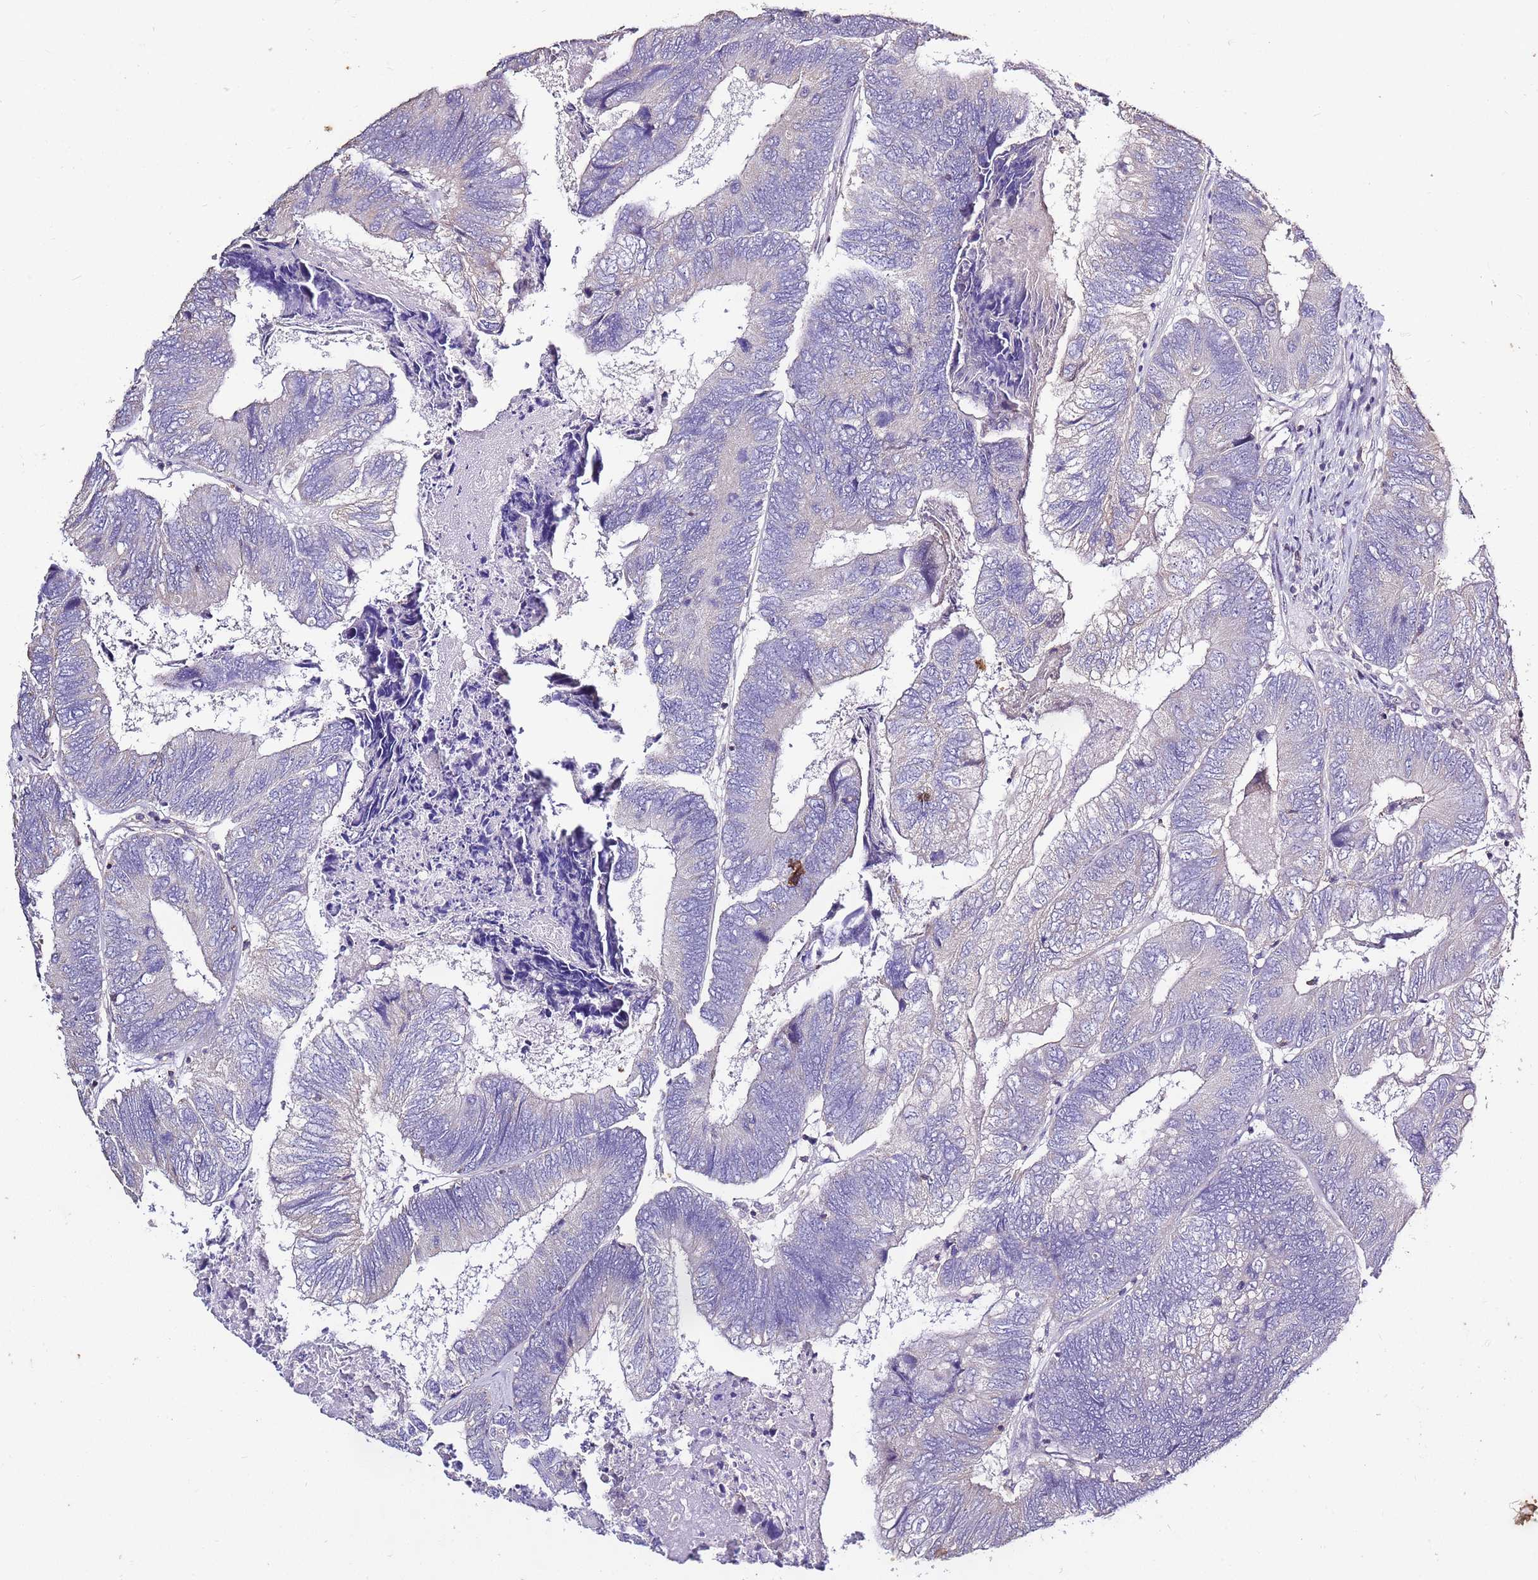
{"staining": {"intensity": "negative", "quantity": "none", "location": "none"}, "tissue": "colorectal cancer", "cell_type": "Tumor cells", "image_type": "cancer", "snomed": [{"axis": "morphology", "description": "Adenocarcinoma, NOS"}, {"axis": "topography", "description": "Colon"}], "caption": "Tumor cells show no significant expression in colorectal cancer (adenocarcinoma). (DAB immunohistochemistry (IHC) visualized using brightfield microscopy, high magnification).", "gene": "CAPN9", "patient": {"sex": "female", "age": 67}}